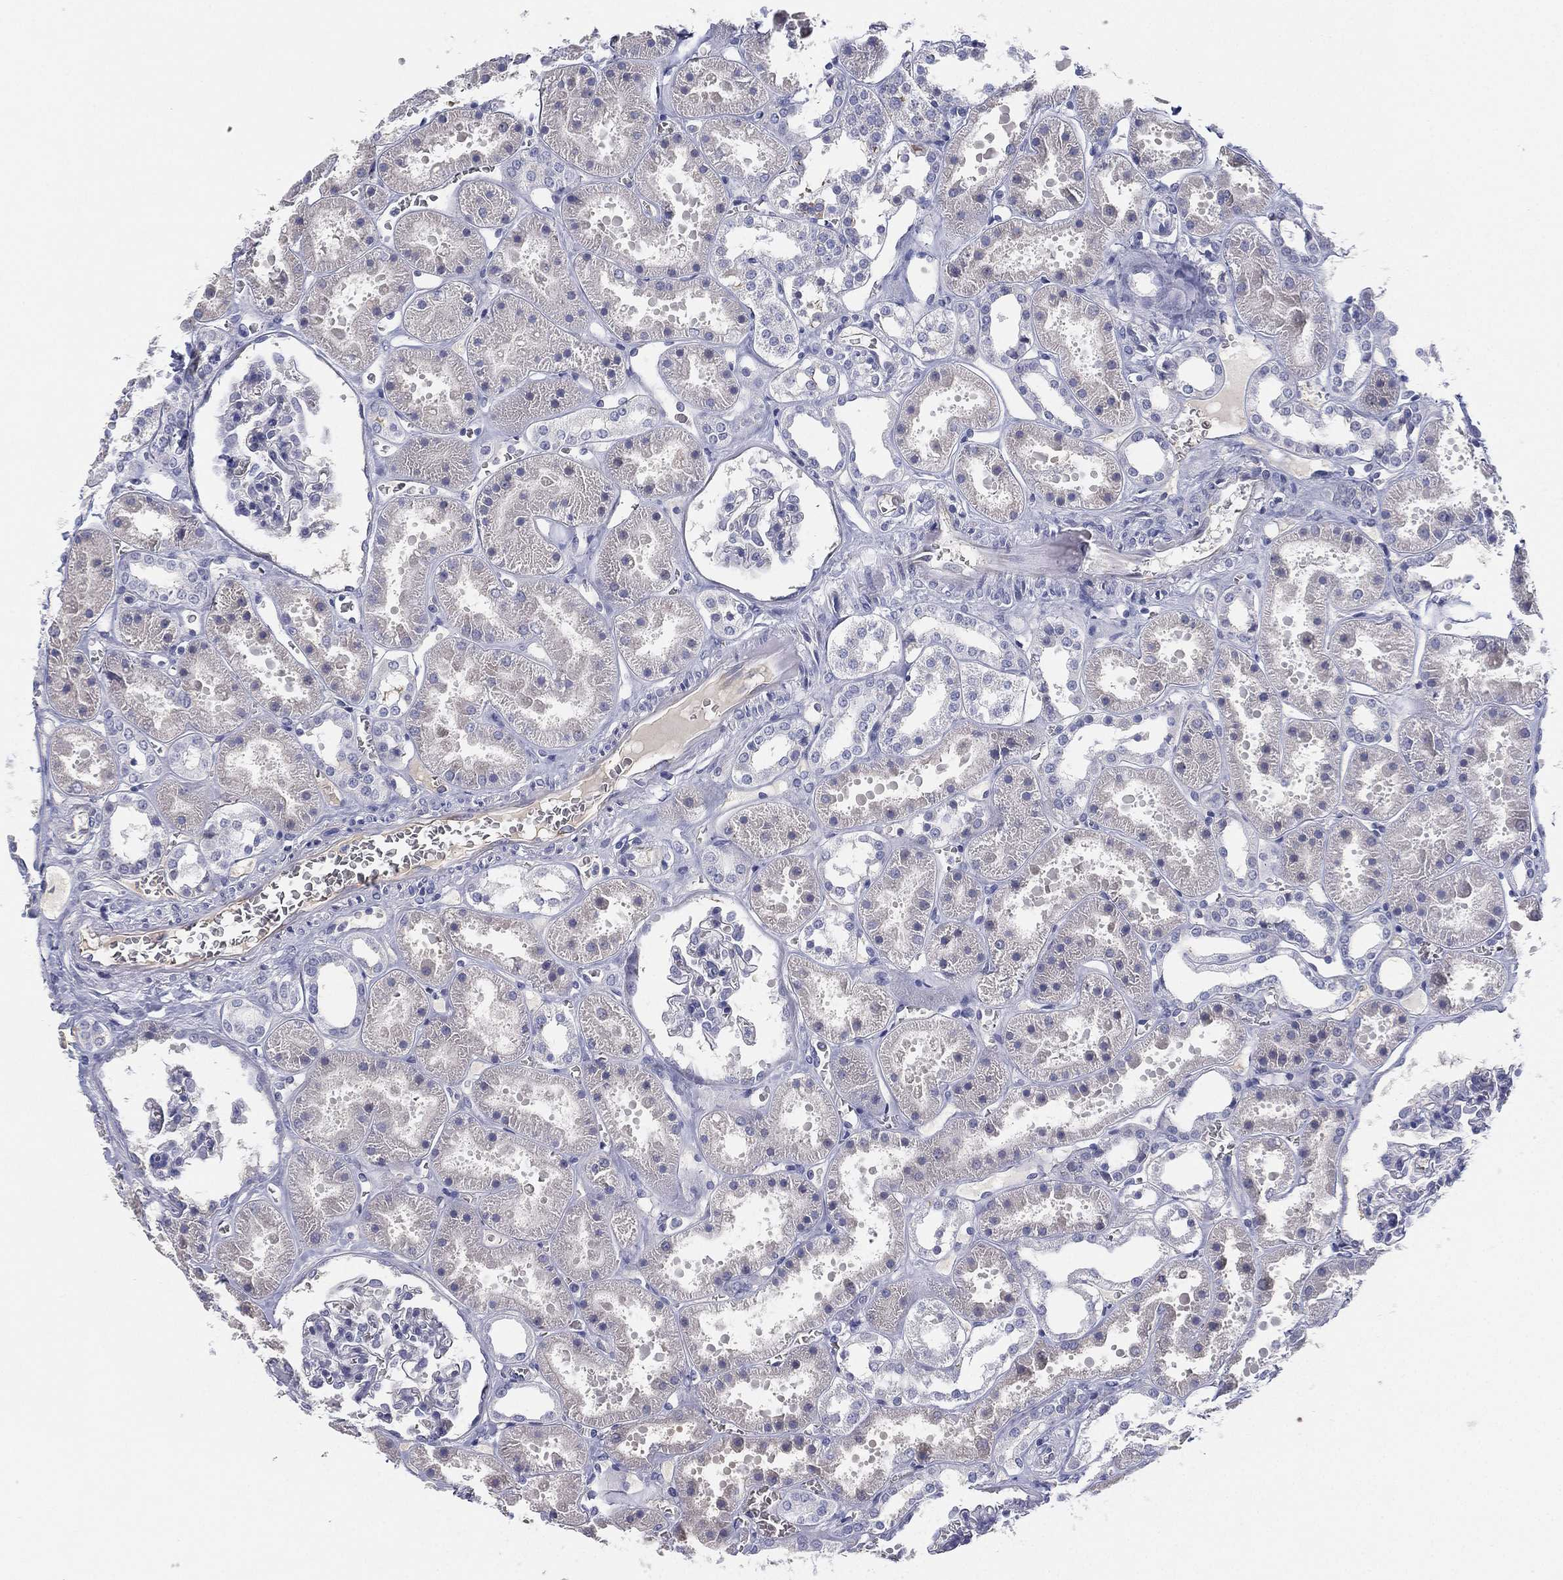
{"staining": {"intensity": "negative", "quantity": "none", "location": "none"}, "tissue": "kidney", "cell_type": "Cells in glomeruli", "image_type": "normal", "snomed": [{"axis": "morphology", "description": "Normal tissue, NOS"}, {"axis": "topography", "description": "Kidney"}], "caption": "High magnification brightfield microscopy of normal kidney stained with DAB (brown) and counterstained with hematoxylin (blue): cells in glomeruli show no significant expression. The staining was performed using DAB (3,3'-diaminobenzidine) to visualize the protein expression in brown, while the nuclei were stained in blue with hematoxylin (Magnification: 20x).", "gene": "MLF1", "patient": {"sex": "female", "age": 41}}